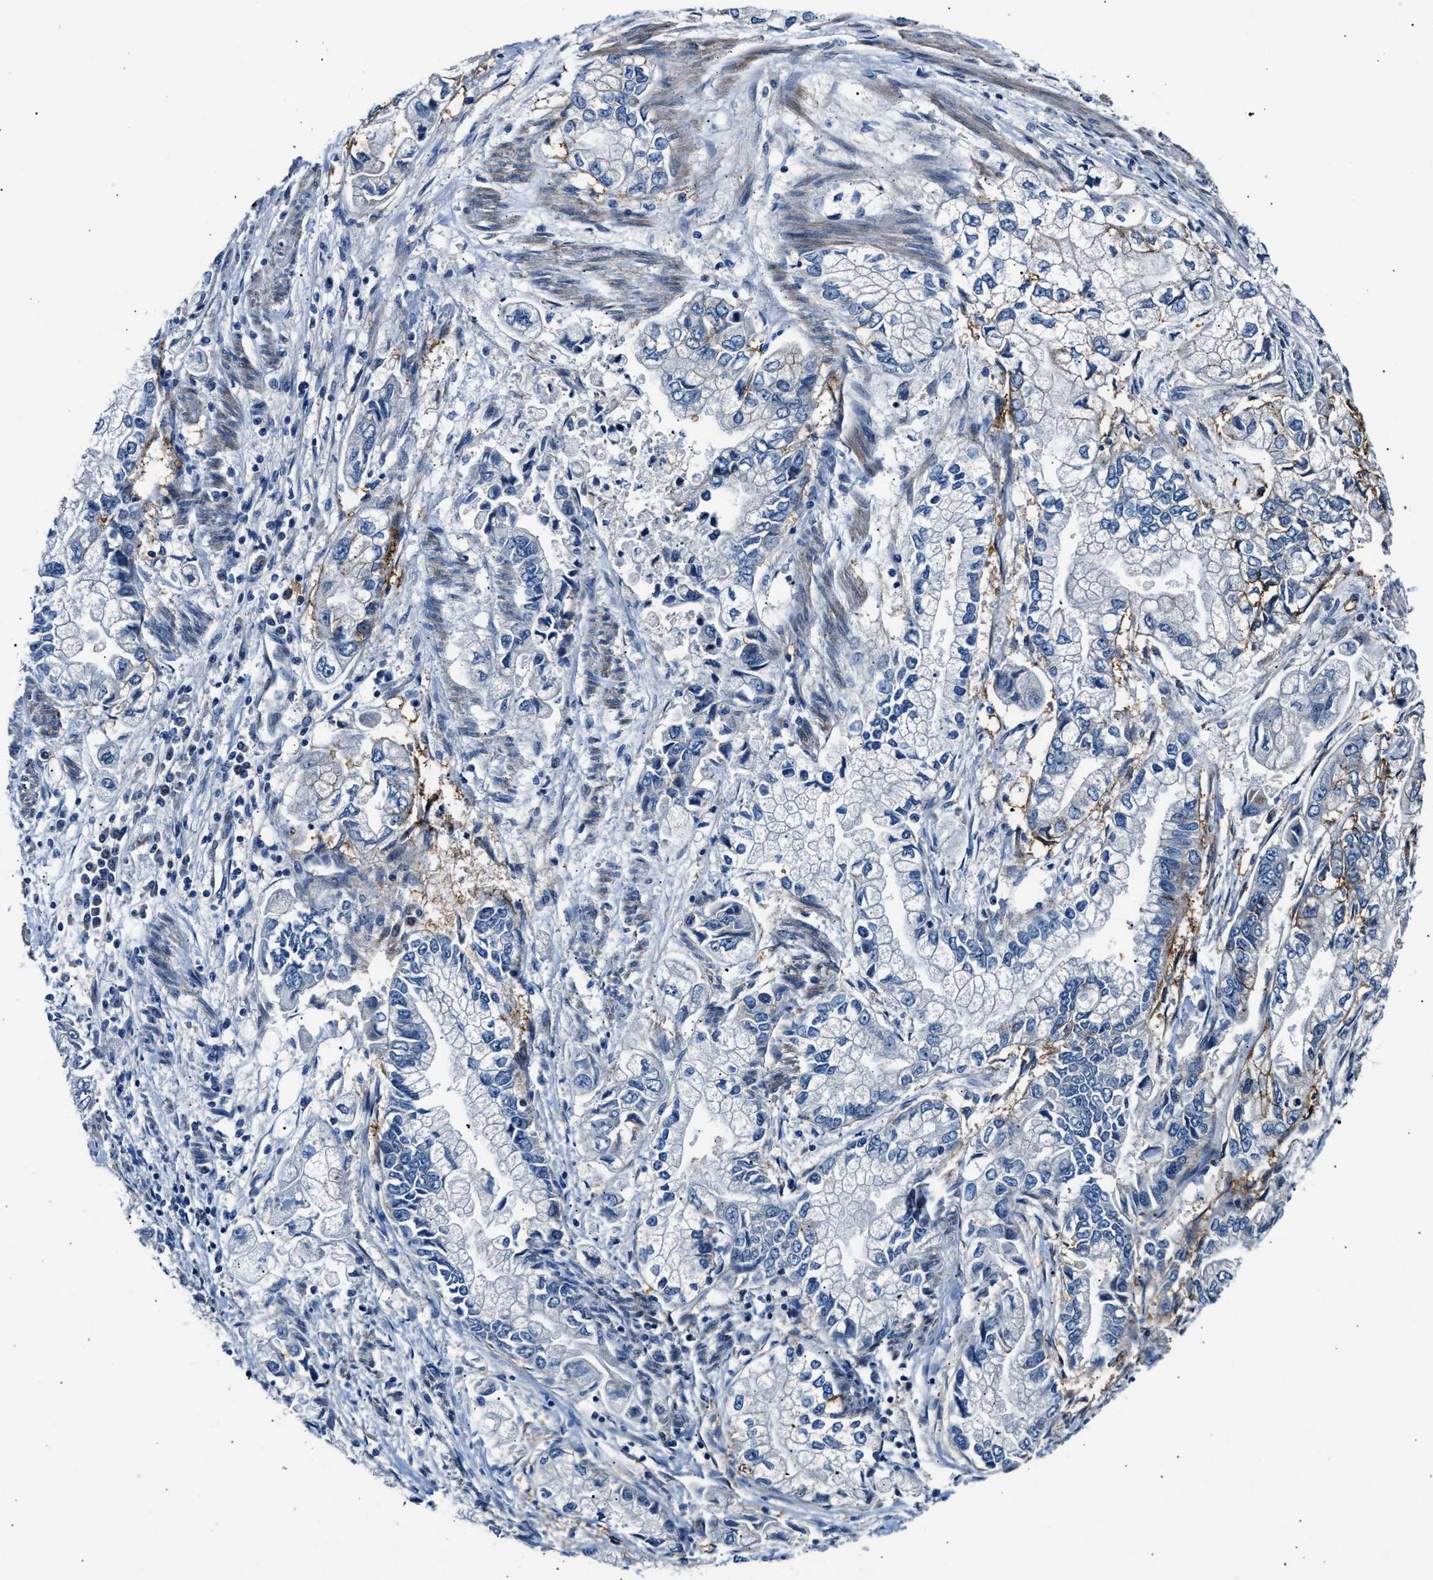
{"staining": {"intensity": "negative", "quantity": "none", "location": "none"}, "tissue": "stomach cancer", "cell_type": "Tumor cells", "image_type": "cancer", "snomed": [{"axis": "morphology", "description": "Normal tissue, NOS"}, {"axis": "morphology", "description": "Adenocarcinoma, NOS"}, {"axis": "topography", "description": "Stomach"}], "caption": "Protein analysis of adenocarcinoma (stomach) displays no significant staining in tumor cells.", "gene": "MPDZ", "patient": {"sex": "male", "age": 62}}